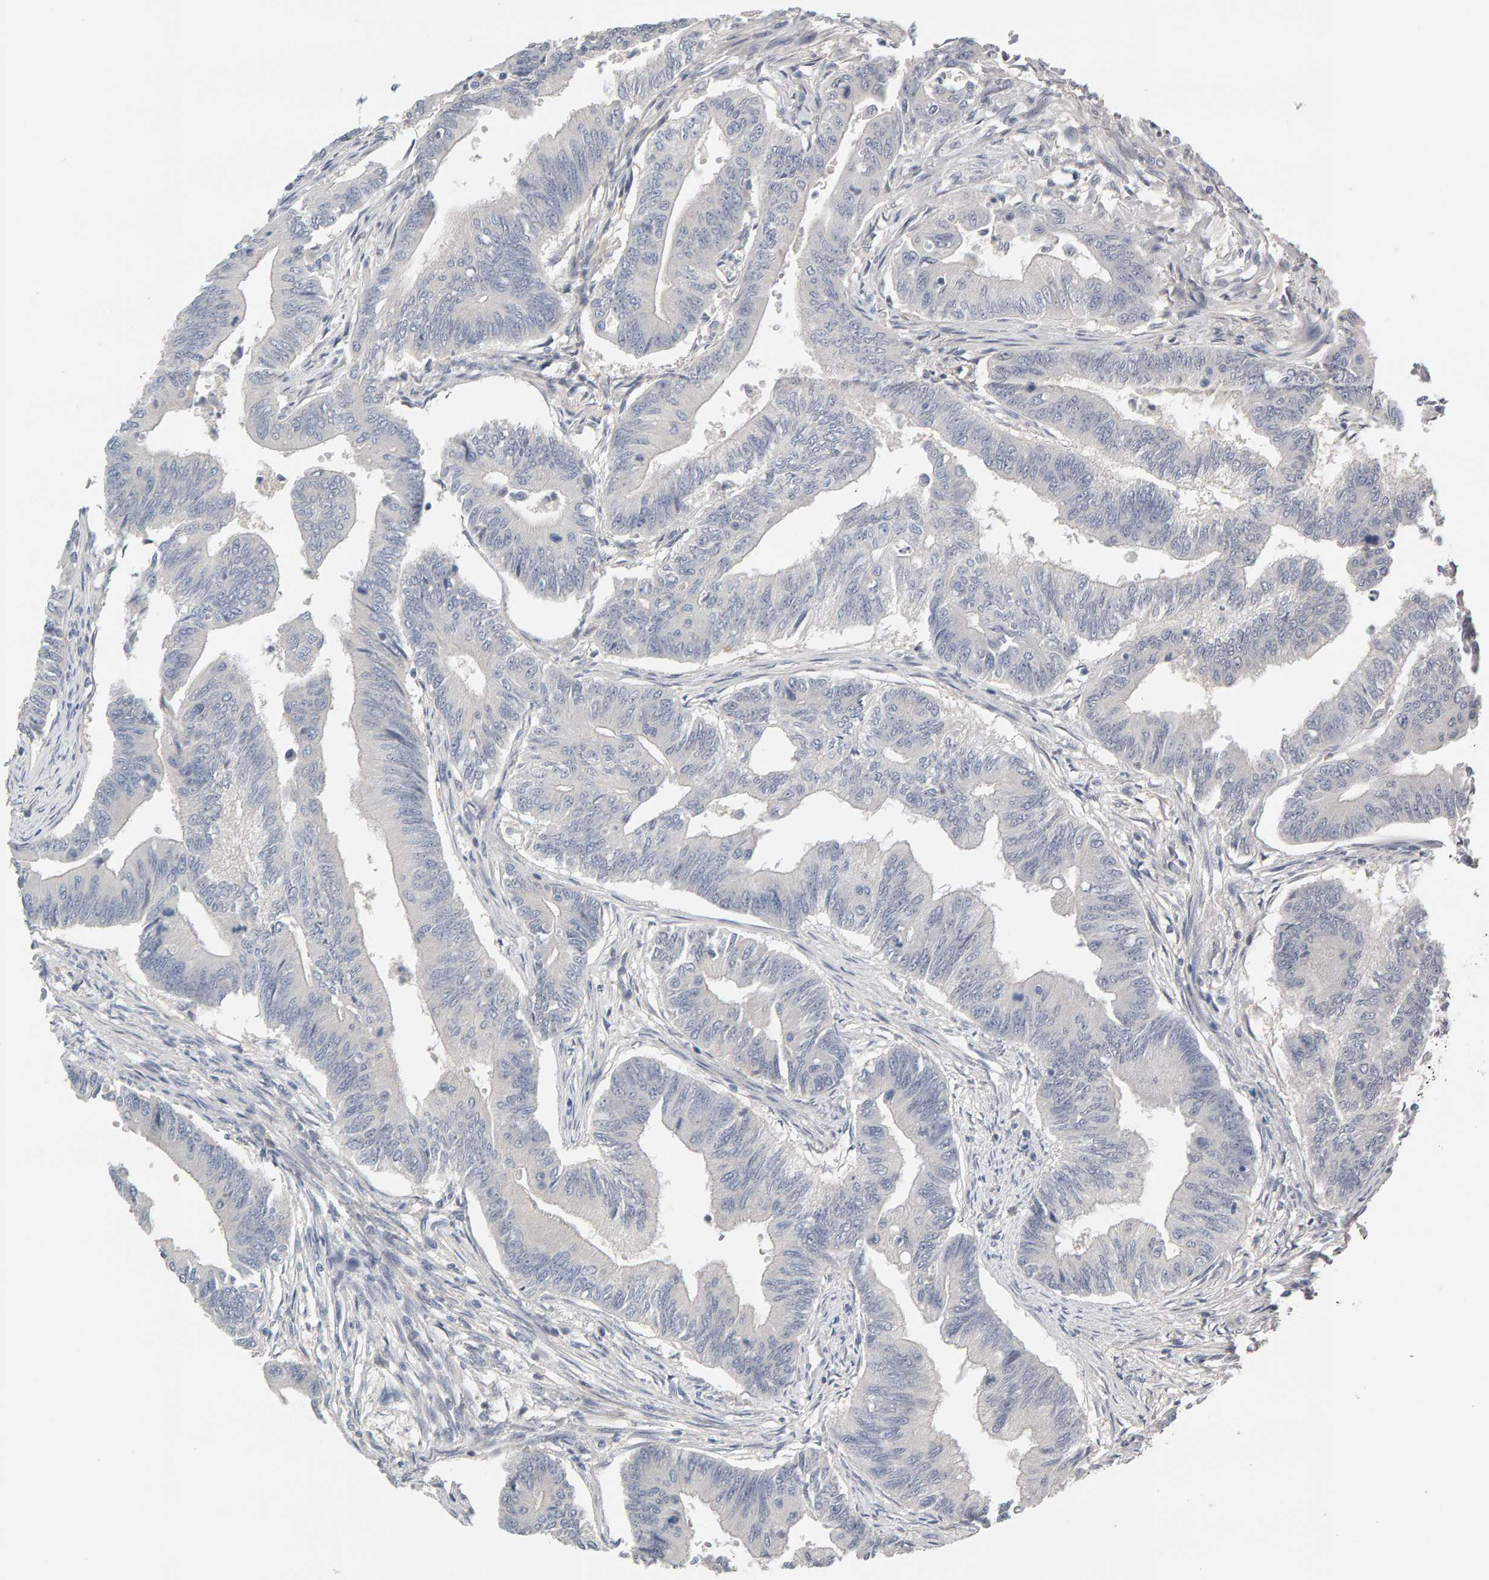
{"staining": {"intensity": "negative", "quantity": "none", "location": "none"}, "tissue": "colorectal cancer", "cell_type": "Tumor cells", "image_type": "cancer", "snomed": [{"axis": "morphology", "description": "Adenoma, NOS"}, {"axis": "morphology", "description": "Adenocarcinoma, NOS"}, {"axis": "topography", "description": "Colon"}], "caption": "High power microscopy micrograph of an immunohistochemistry (IHC) micrograph of colorectal cancer, revealing no significant positivity in tumor cells.", "gene": "GFUS", "patient": {"sex": "male", "age": 79}}